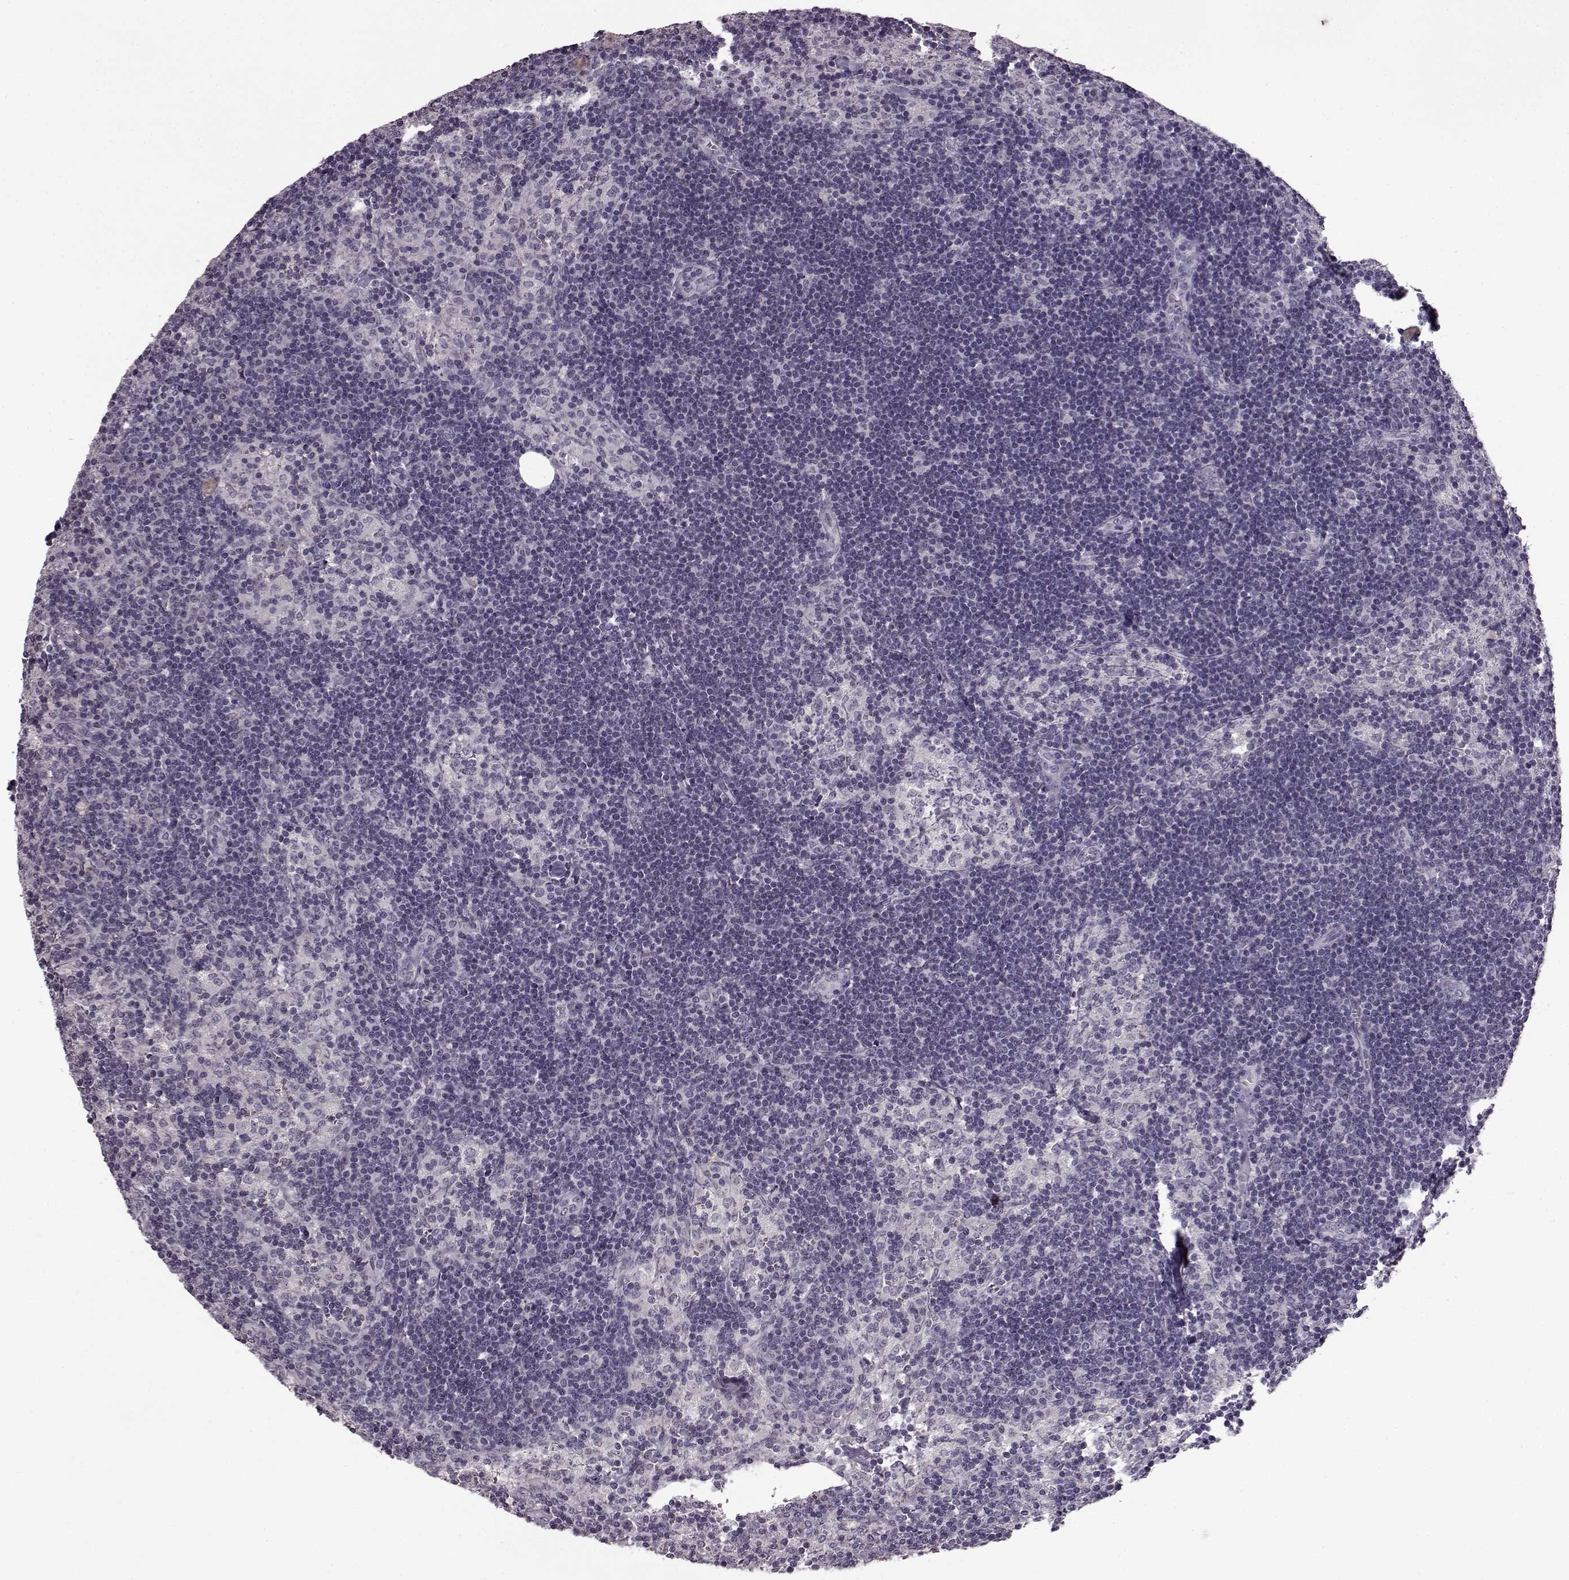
{"staining": {"intensity": "negative", "quantity": "none", "location": "none"}, "tissue": "lymph node", "cell_type": "Germinal center cells", "image_type": "normal", "snomed": [{"axis": "morphology", "description": "Normal tissue, NOS"}, {"axis": "topography", "description": "Lymph node"}], "caption": "This is a image of immunohistochemistry (IHC) staining of unremarkable lymph node, which shows no positivity in germinal center cells.", "gene": "LHB", "patient": {"sex": "female", "age": 52}}